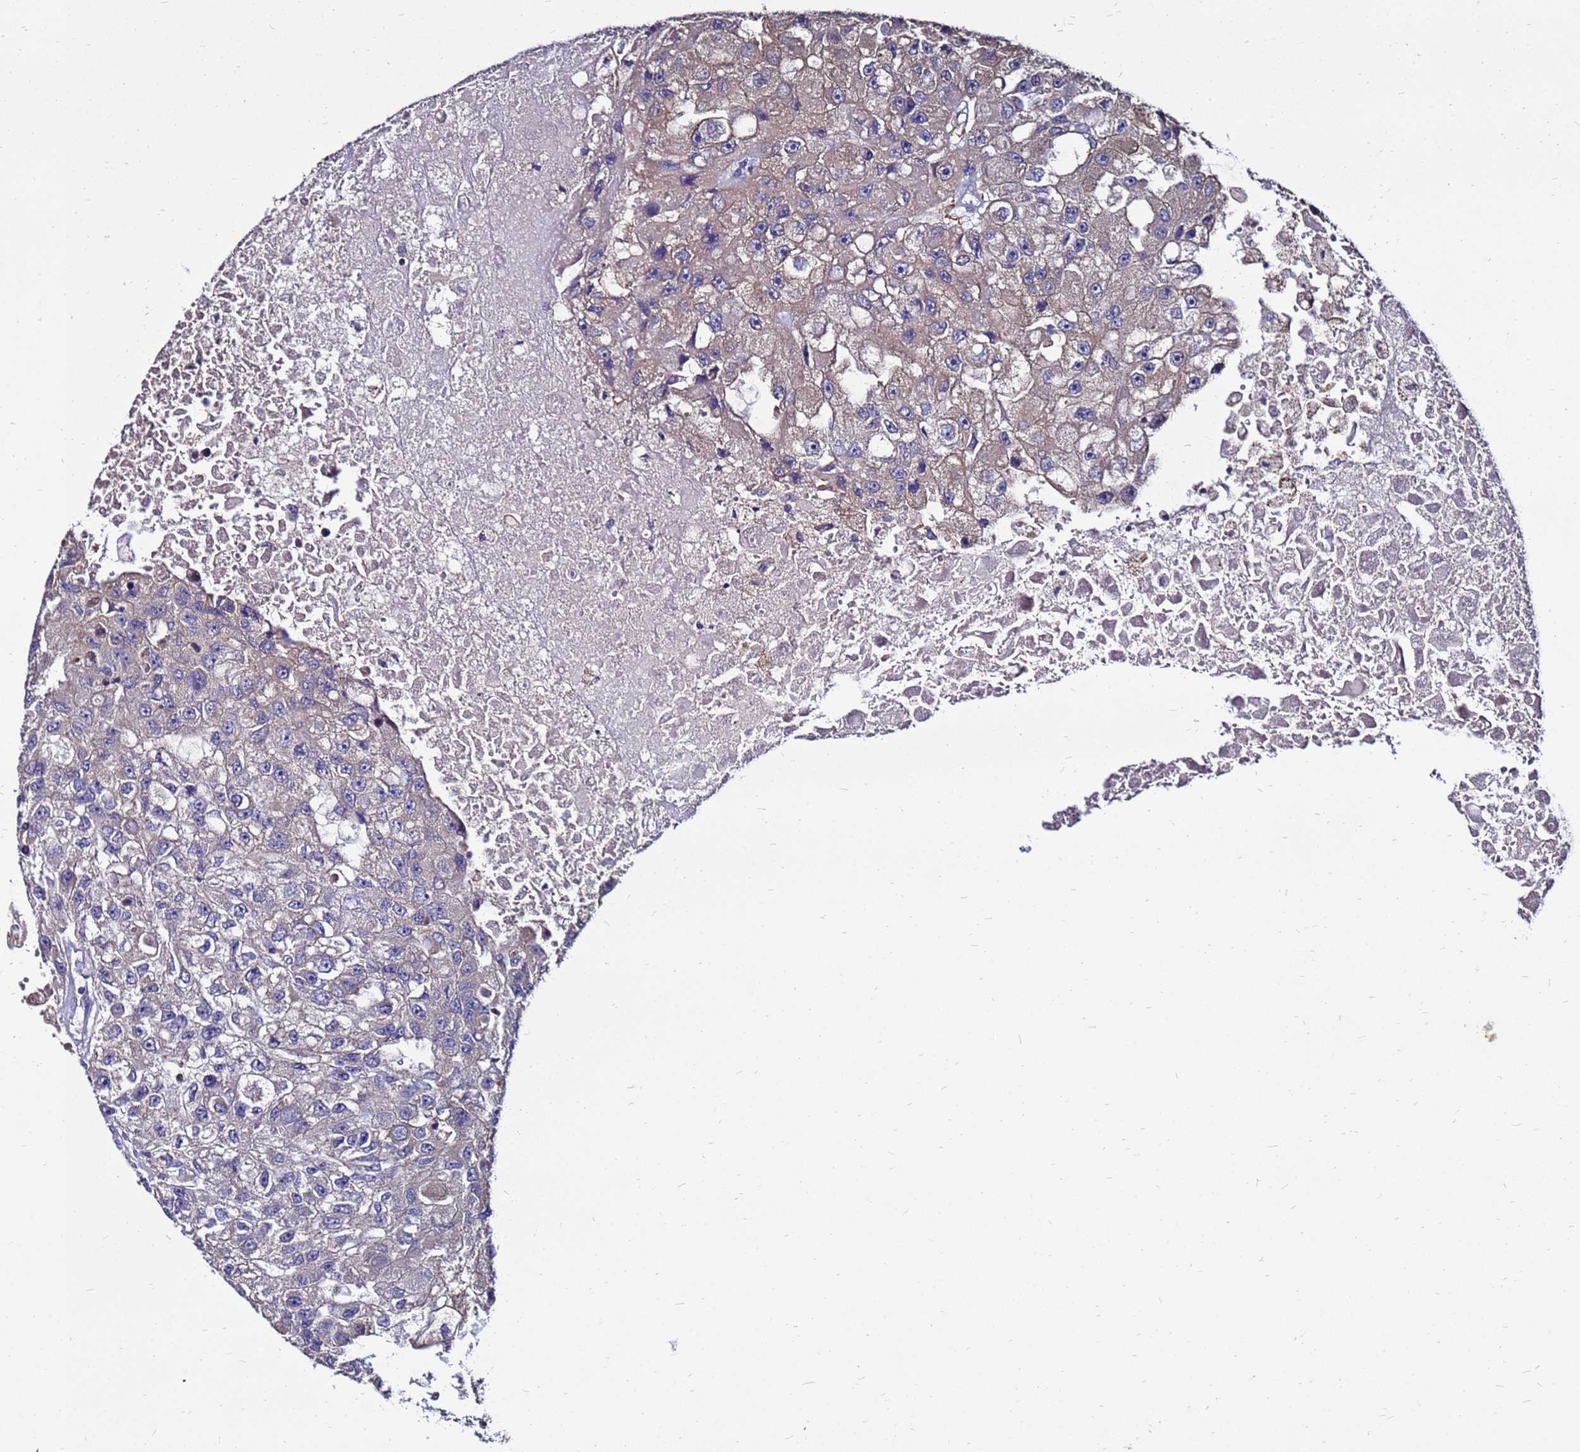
{"staining": {"intensity": "weak", "quantity": "<25%", "location": "cytoplasmic/membranous"}, "tissue": "renal cancer", "cell_type": "Tumor cells", "image_type": "cancer", "snomed": [{"axis": "morphology", "description": "Adenocarcinoma, NOS"}, {"axis": "topography", "description": "Kidney"}], "caption": "DAB immunohistochemical staining of renal cancer (adenocarcinoma) reveals no significant expression in tumor cells.", "gene": "ARHGEF5", "patient": {"sex": "male", "age": 63}}